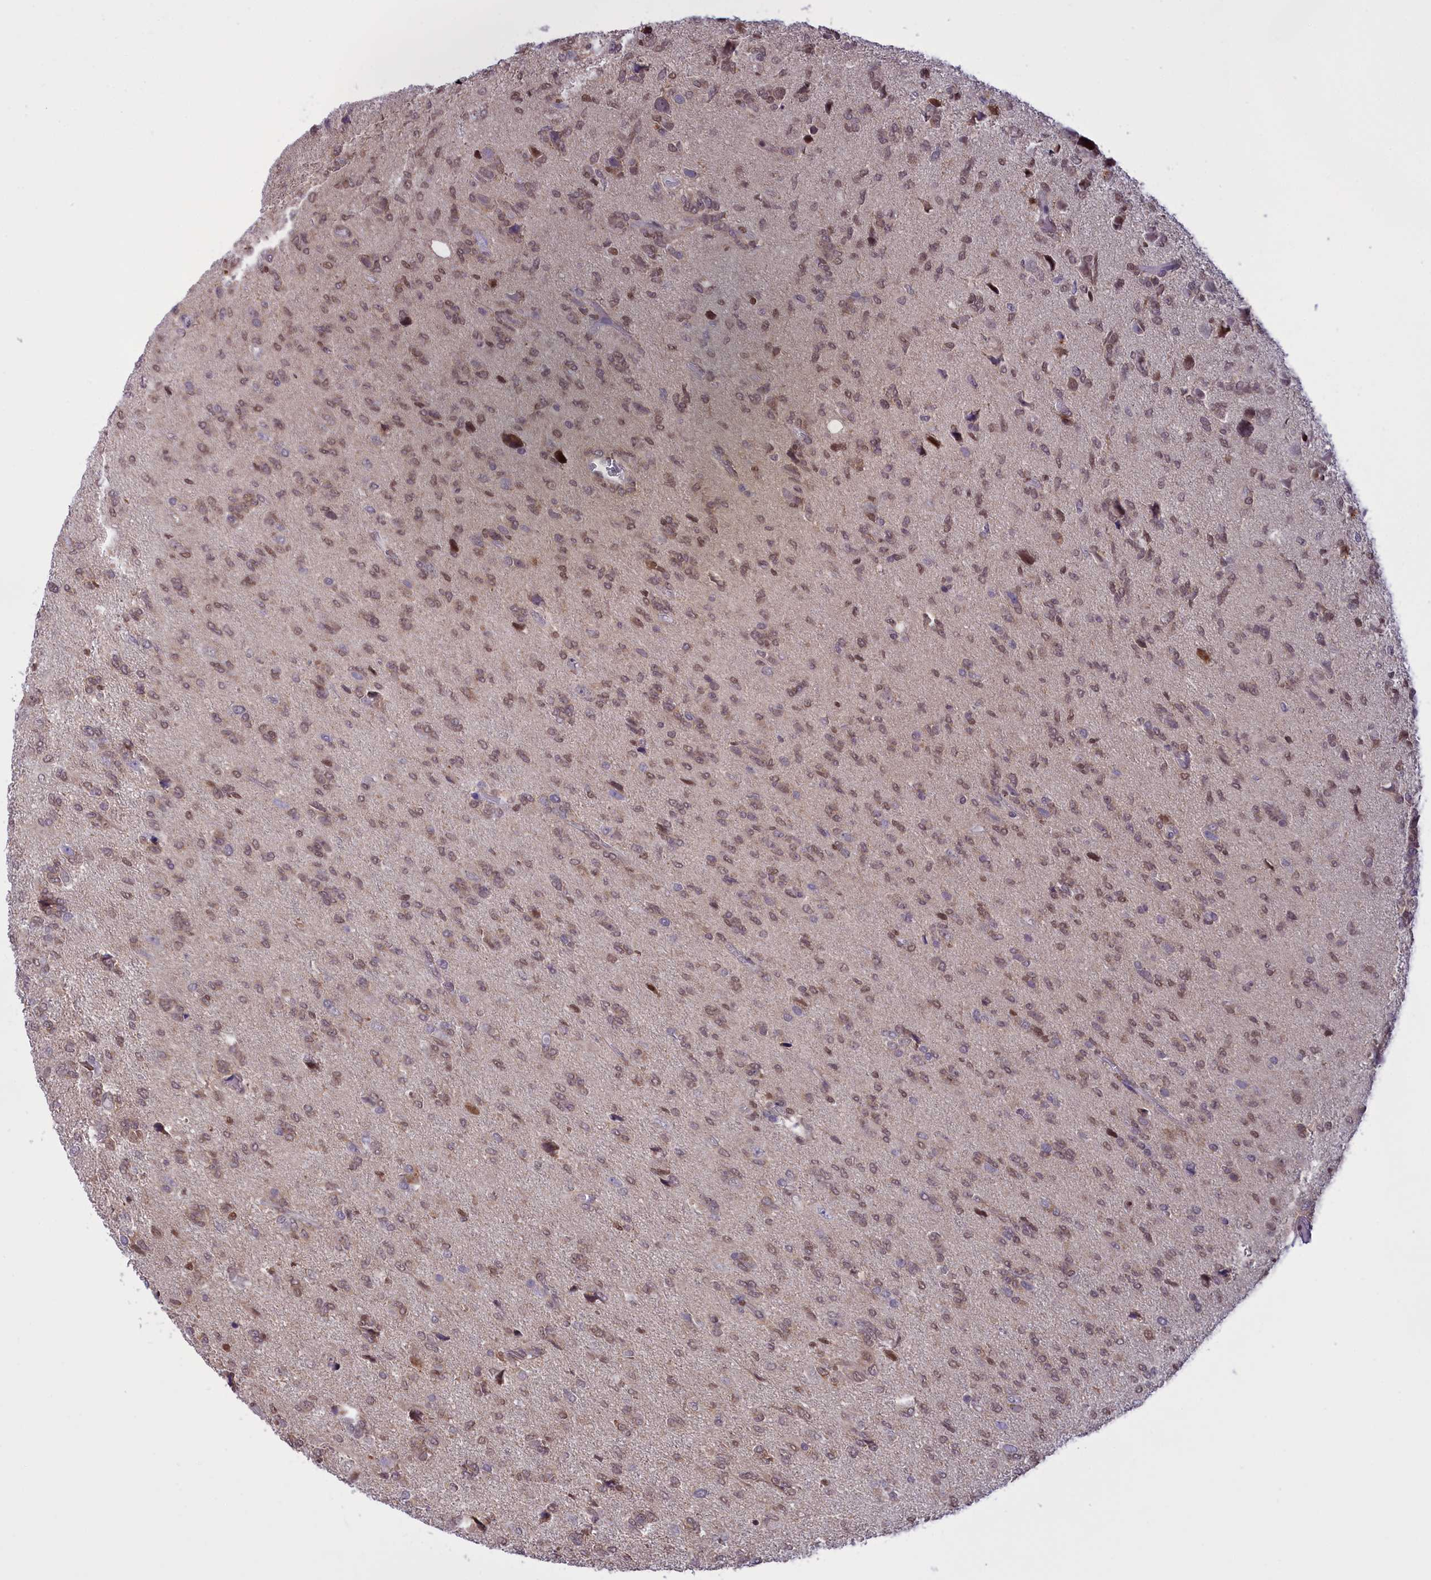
{"staining": {"intensity": "weak", "quantity": ">75%", "location": "nuclear"}, "tissue": "glioma", "cell_type": "Tumor cells", "image_type": "cancer", "snomed": [{"axis": "morphology", "description": "Glioma, malignant, High grade"}, {"axis": "topography", "description": "Brain"}], "caption": "Immunohistochemistry (IHC) photomicrograph of glioma stained for a protein (brown), which exhibits low levels of weak nuclear staining in about >75% of tumor cells.", "gene": "IZUMO2", "patient": {"sex": "female", "age": 59}}